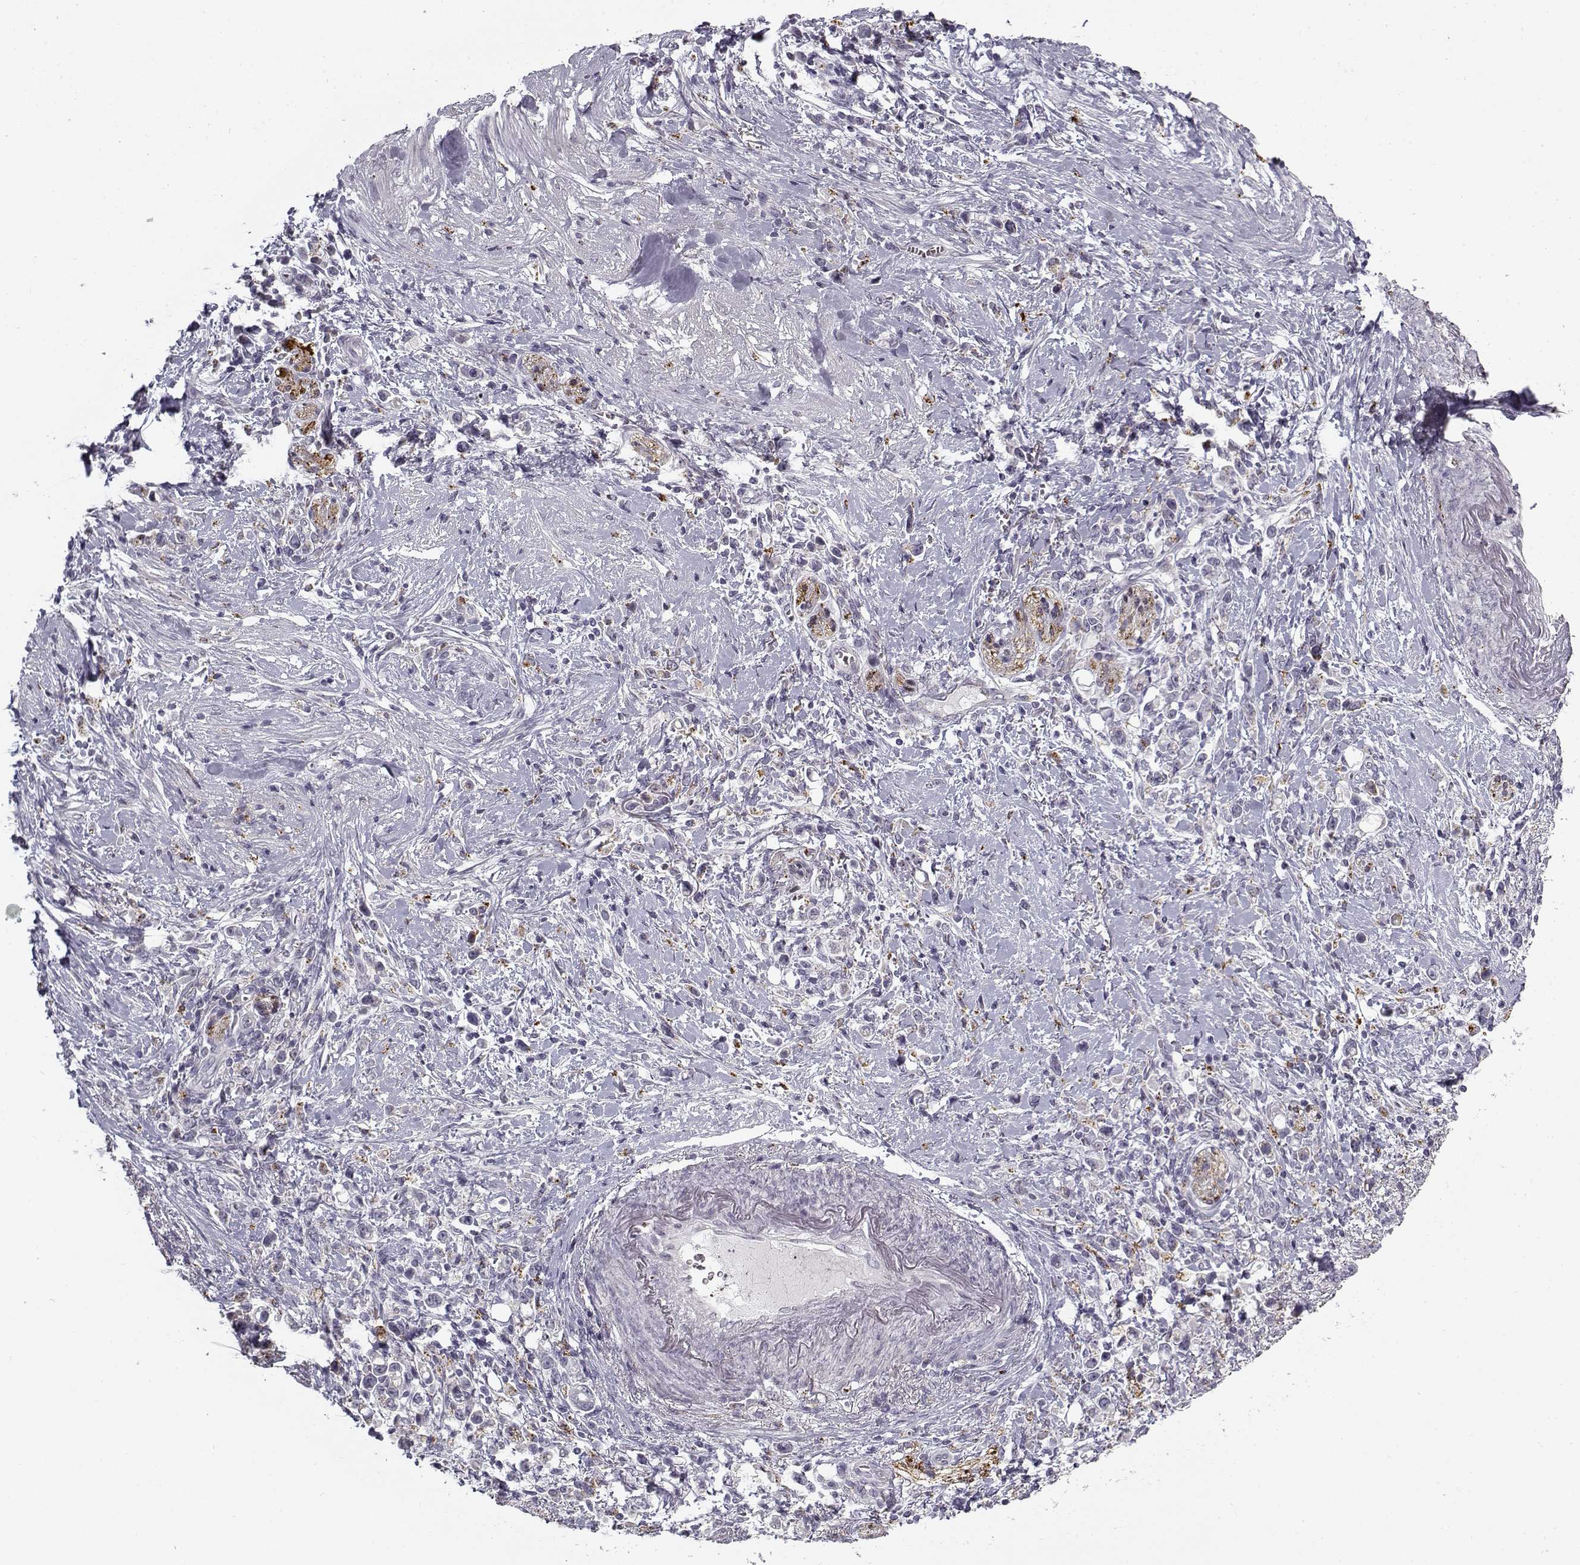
{"staining": {"intensity": "negative", "quantity": "none", "location": "none"}, "tissue": "stomach cancer", "cell_type": "Tumor cells", "image_type": "cancer", "snomed": [{"axis": "morphology", "description": "Adenocarcinoma, NOS"}, {"axis": "topography", "description": "Stomach"}], "caption": "Immunohistochemical staining of stomach cancer reveals no significant staining in tumor cells.", "gene": "SNCA", "patient": {"sex": "male", "age": 63}}